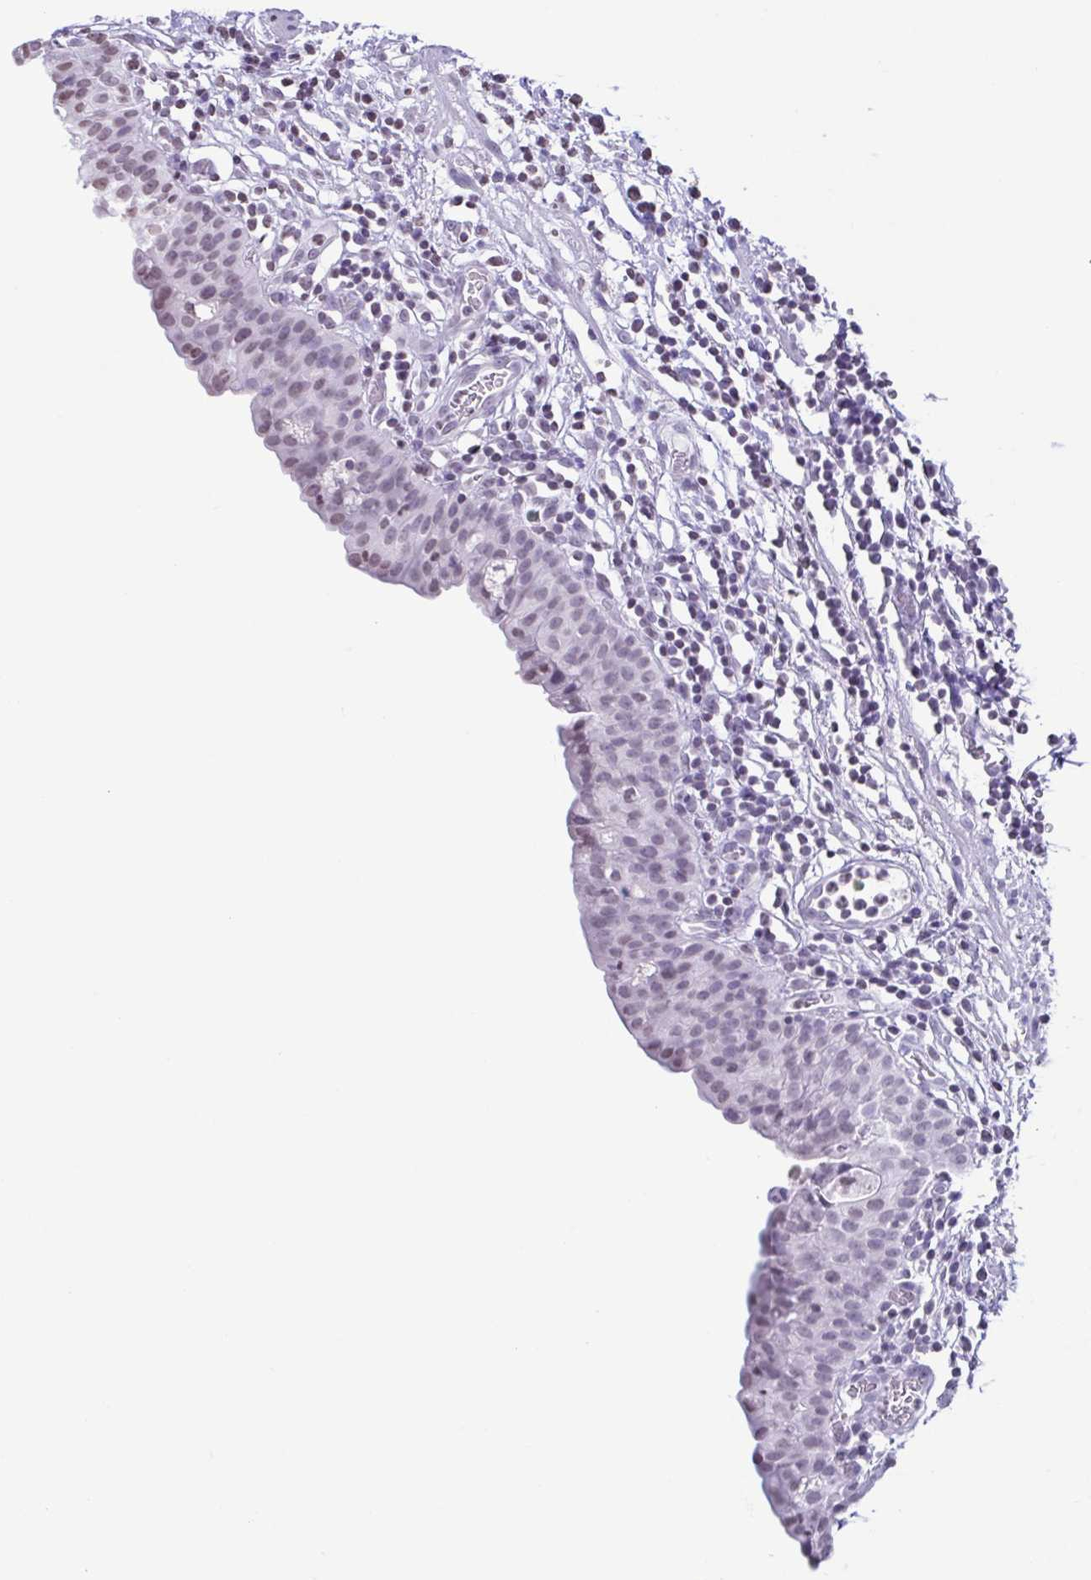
{"staining": {"intensity": "negative", "quantity": "none", "location": "none"}, "tissue": "urinary bladder", "cell_type": "Urothelial cells", "image_type": "normal", "snomed": [{"axis": "morphology", "description": "Normal tissue, NOS"}, {"axis": "morphology", "description": "Inflammation, NOS"}, {"axis": "topography", "description": "Urinary bladder"}], "caption": "The immunohistochemistry (IHC) micrograph has no significant expression in urothelial cells of urinary bladder. The staining is performed using DAB (3,3'-diaminobenzidine) brown chromogen with nuclei counter-stained in using hematoxylin.", "gene": "VCX2", "patient": {"sex": "male", "age": 57}}